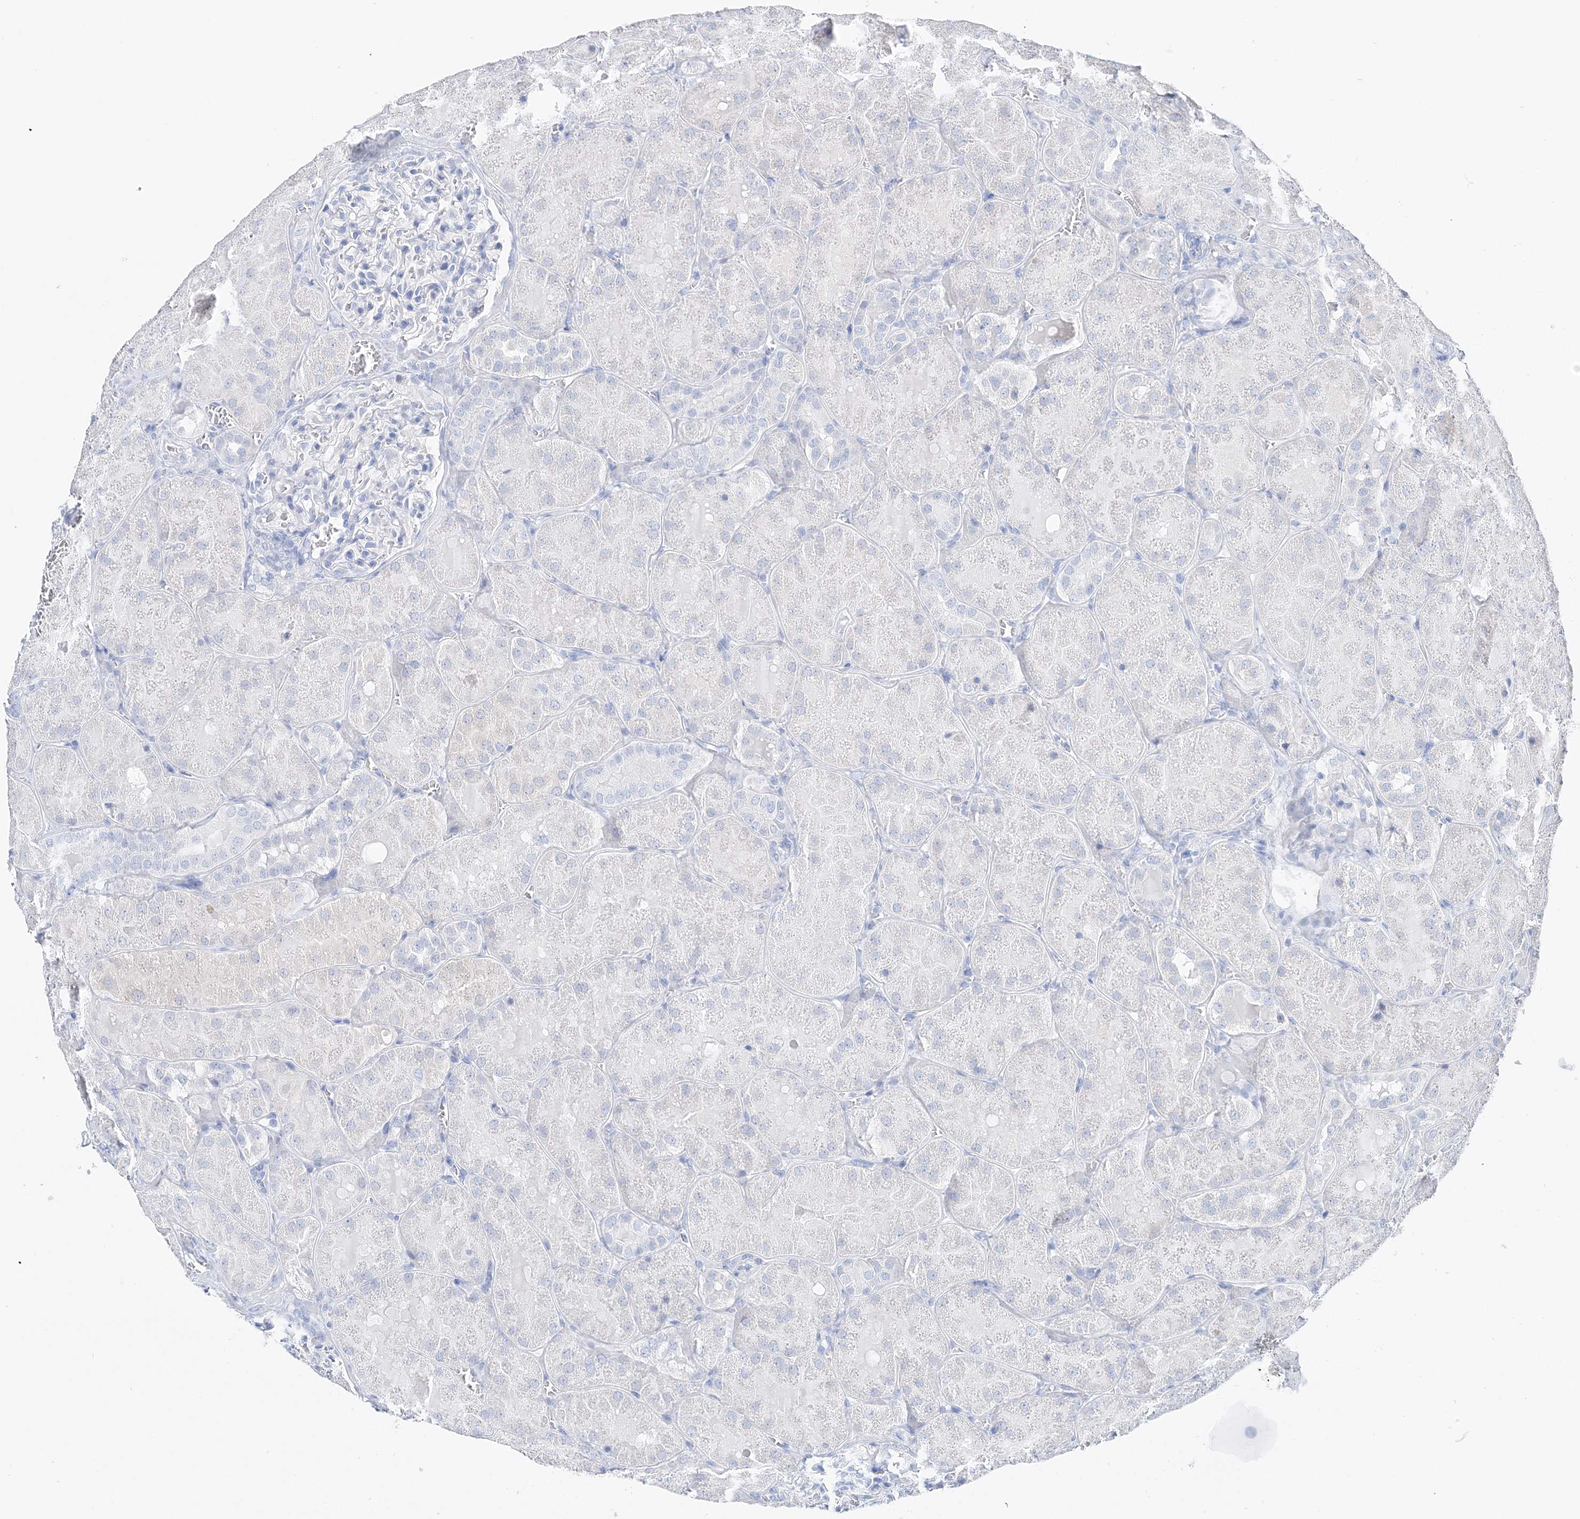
{"staining": {"intensity": "negative", "quantity": "none", "location": "none"}, "tissue": "kidney", "cell_type": "Cells in glomeruli", "image_type": "normal", "snomed": [{"axis": "morphology", "description": "Normal tissue, NOS"}, {"axis": "topography", "description": "Kidney"}], "caption": "Cells in glomeruli show no significant protein expression in benign kidney. (DAB immunohistochemistry visualized using brightfield microscopy, high magnification).", "gene": "TSPYL6", "patient": {"sex": "male", "age": 28}}